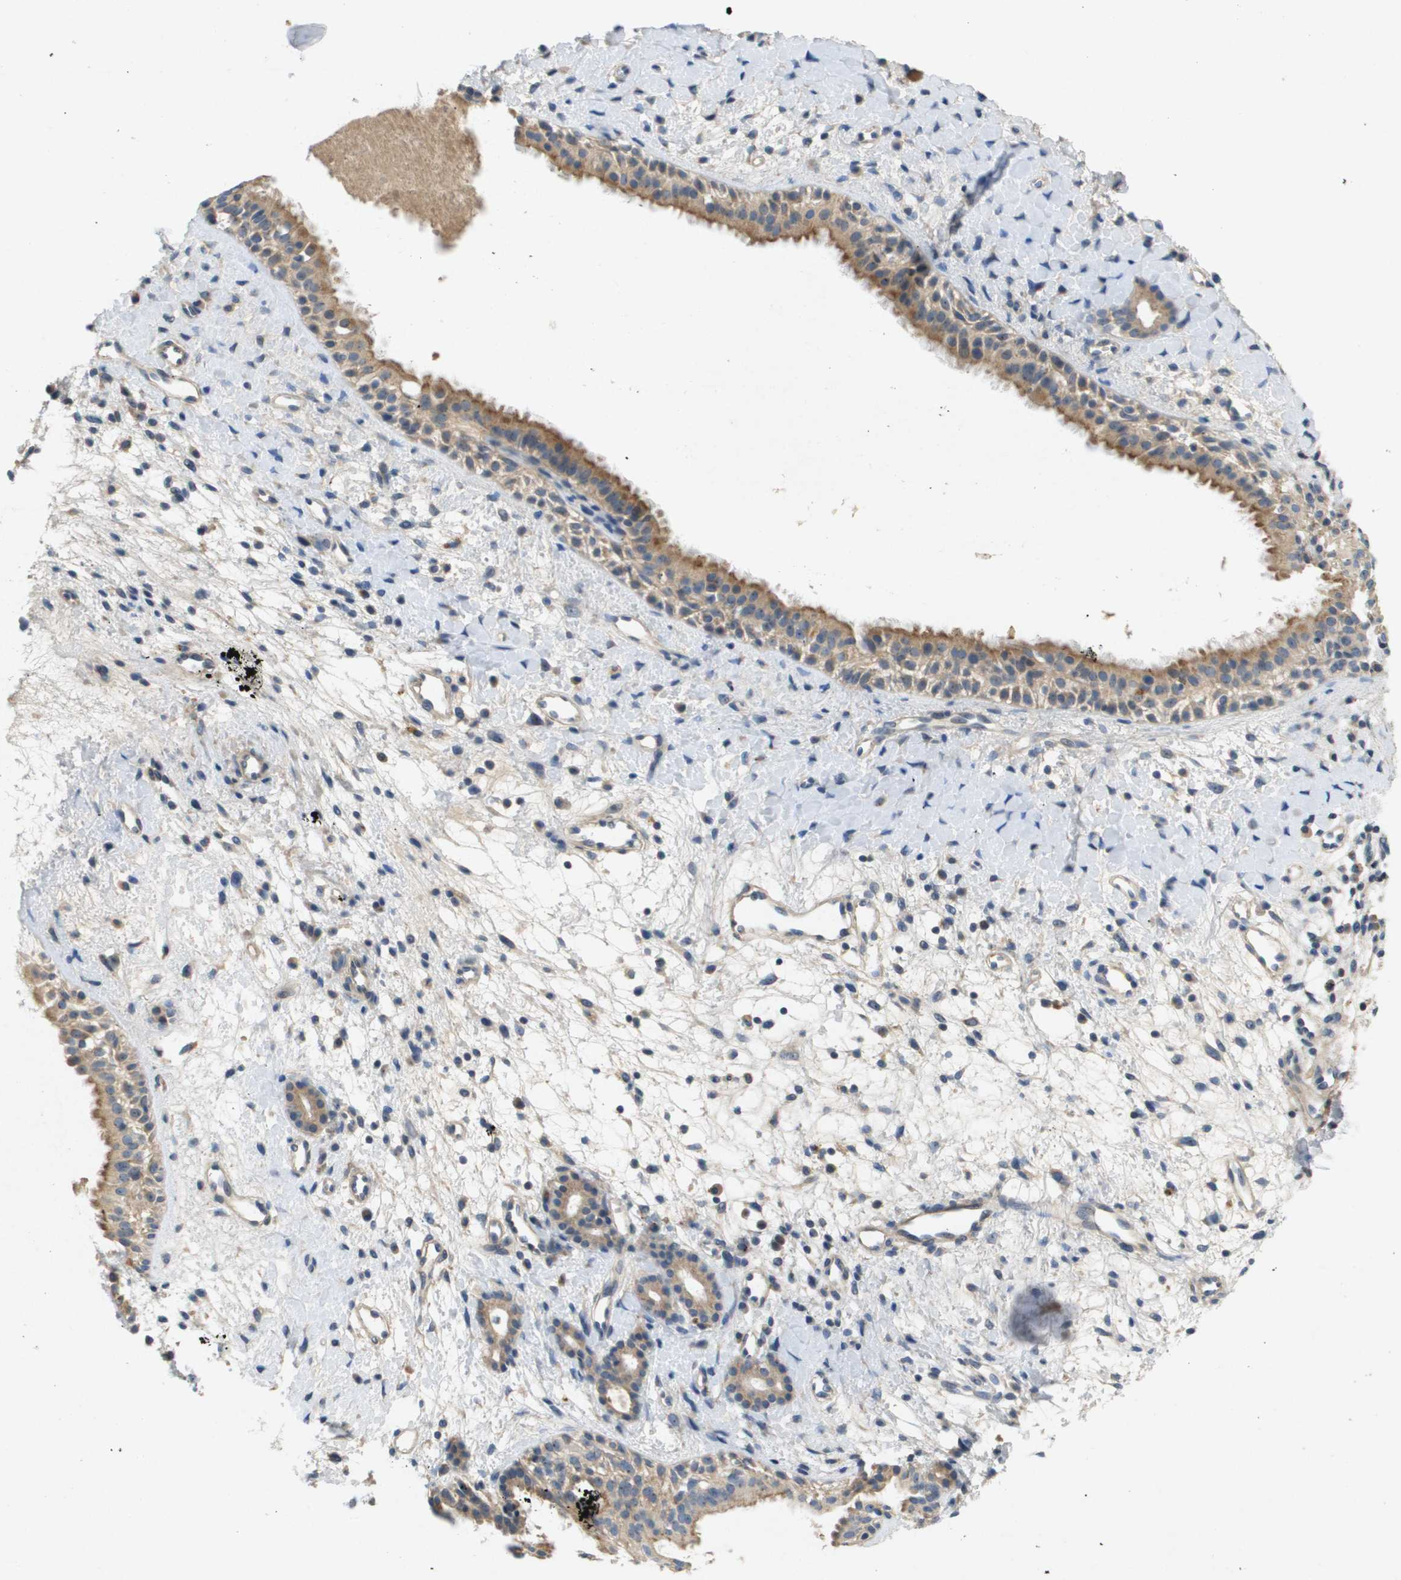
{"staining": {"intensity": "moderate", "quantity": ">75%", "location": "cytoplasmic/membranous"}, "tissue": "nasopharynx", "cell_type": "Respiratory epithelial cells", "image_type": "normal", "snomed": [{"axis": "morphology", "description": "Normal tissue, NOS"}, {"axis": "topography", "description": "Nasopharynx"}], "caption": "The micrograph shows immunohistochemical staining of unremarkable nasopharynx. There is moderate cytoplasmic/membranous staining is seen in about >75% of respiratory epithelial cells. (DAB (3,3'-diaminobenzidine) IHC, brown staining for protein, blue staining for nuclei).", "gene": "B3GNT5", "patient": {"sex": "male", "age": 22}}